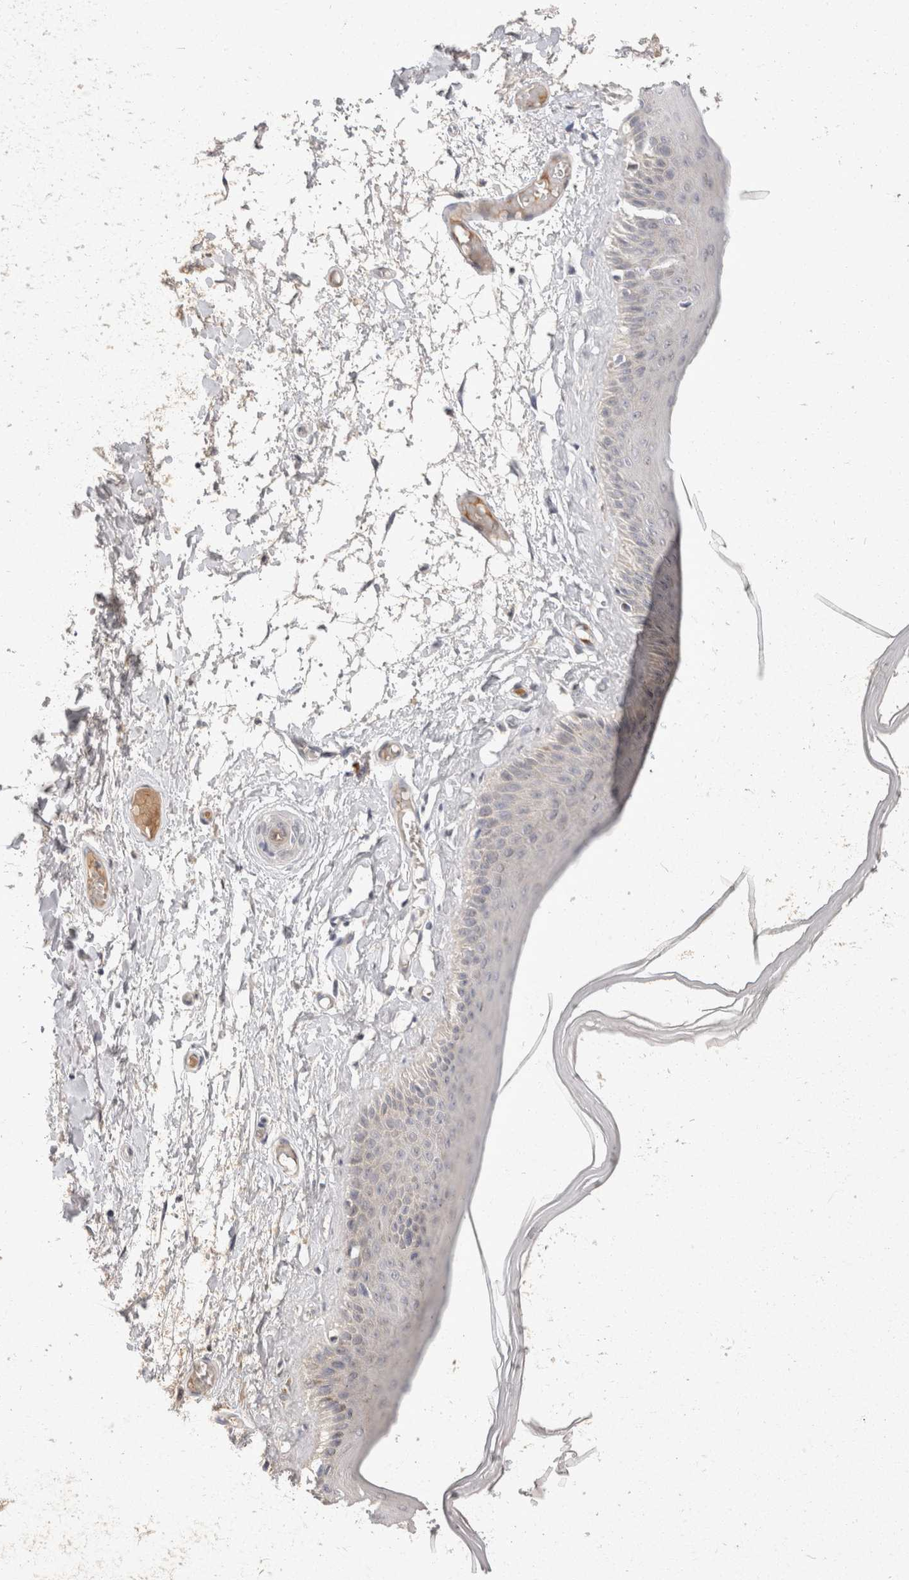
{"staining": {"intensity": "weak", "quantity": "25%-75%", "location": "cytoplasmic/membranous,nuclear"}, "tissue": "skin", "cell_type": "Epidermal cells", "image_type": "normal", "snomed": [{"axis": "morphology", "description": "Normal tissue, NOS"}, {"axis": "topography", "description": "Vulva"}], "caption": "Immunohistochemistry of unremarkable skin displays low levels of weak cytoplasmic/membranous,nuclear positivity in about 25%-75% of epidermal cells. (DAB IHC with brightfield microscopy, high magnification).", "gene": "TOM1L2", "patient": {"sex": "female", "age": 73}}